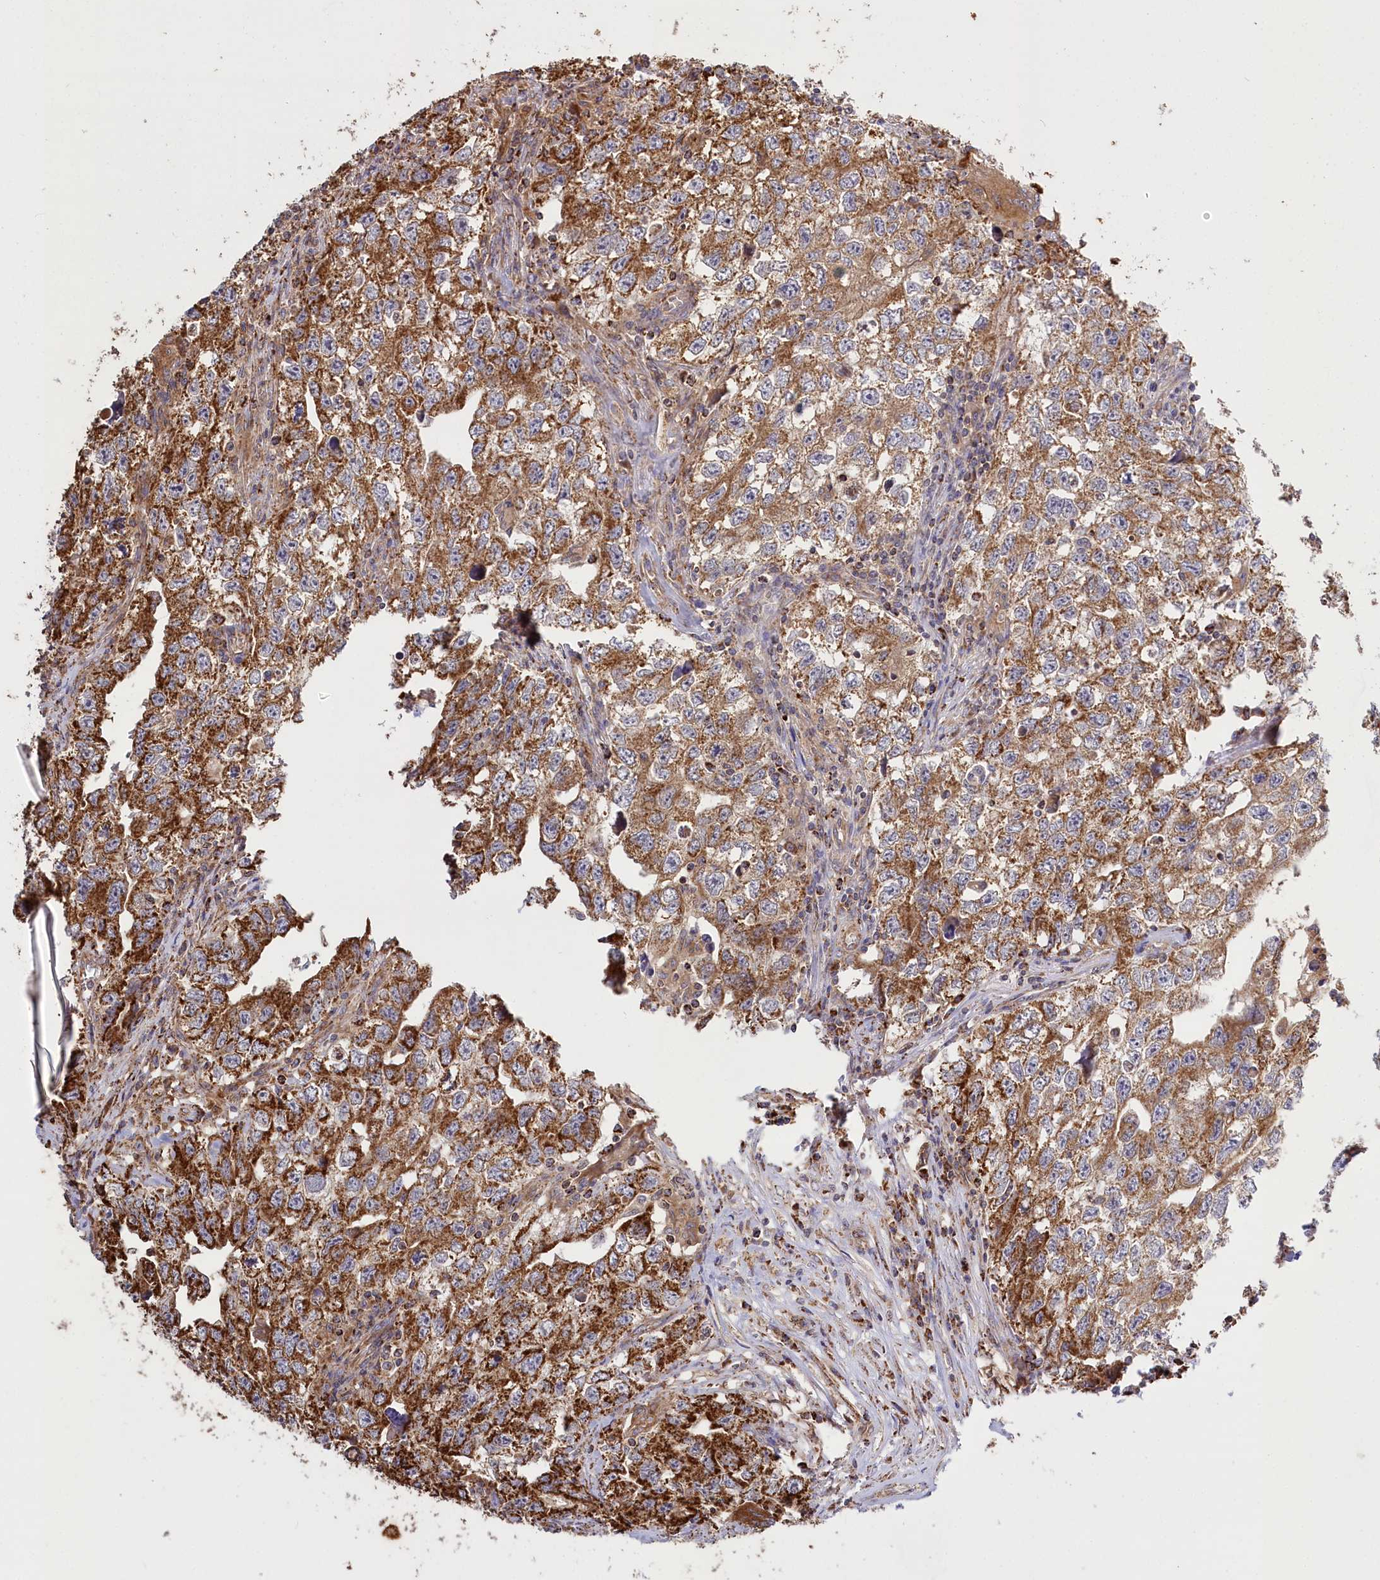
{"staining": {"intensity": "strong", "quantity": ">75%", "location": "cytoplasmic/membranous"}, "tissue": "testis cancer", "cell_type": "Tumor cells", "image_type": "cancer", "snomed": [{"axis": "morphology", "description": "Seminoma, NOS"}, {"axis": "morphology", "description": "Carcinoma, Embryonal, NOS"}, {"axis": "topography", "description": "Testis"}], "caption": "An image of testis cancer stained for a protein displays strong cytoplasmic/membranous brown staining in tumor cells. (DAB = brown stain, brightfield microscopy at high magnification).", "gene": "CARD19", "patient": {"sex": "male", "age": 43}}